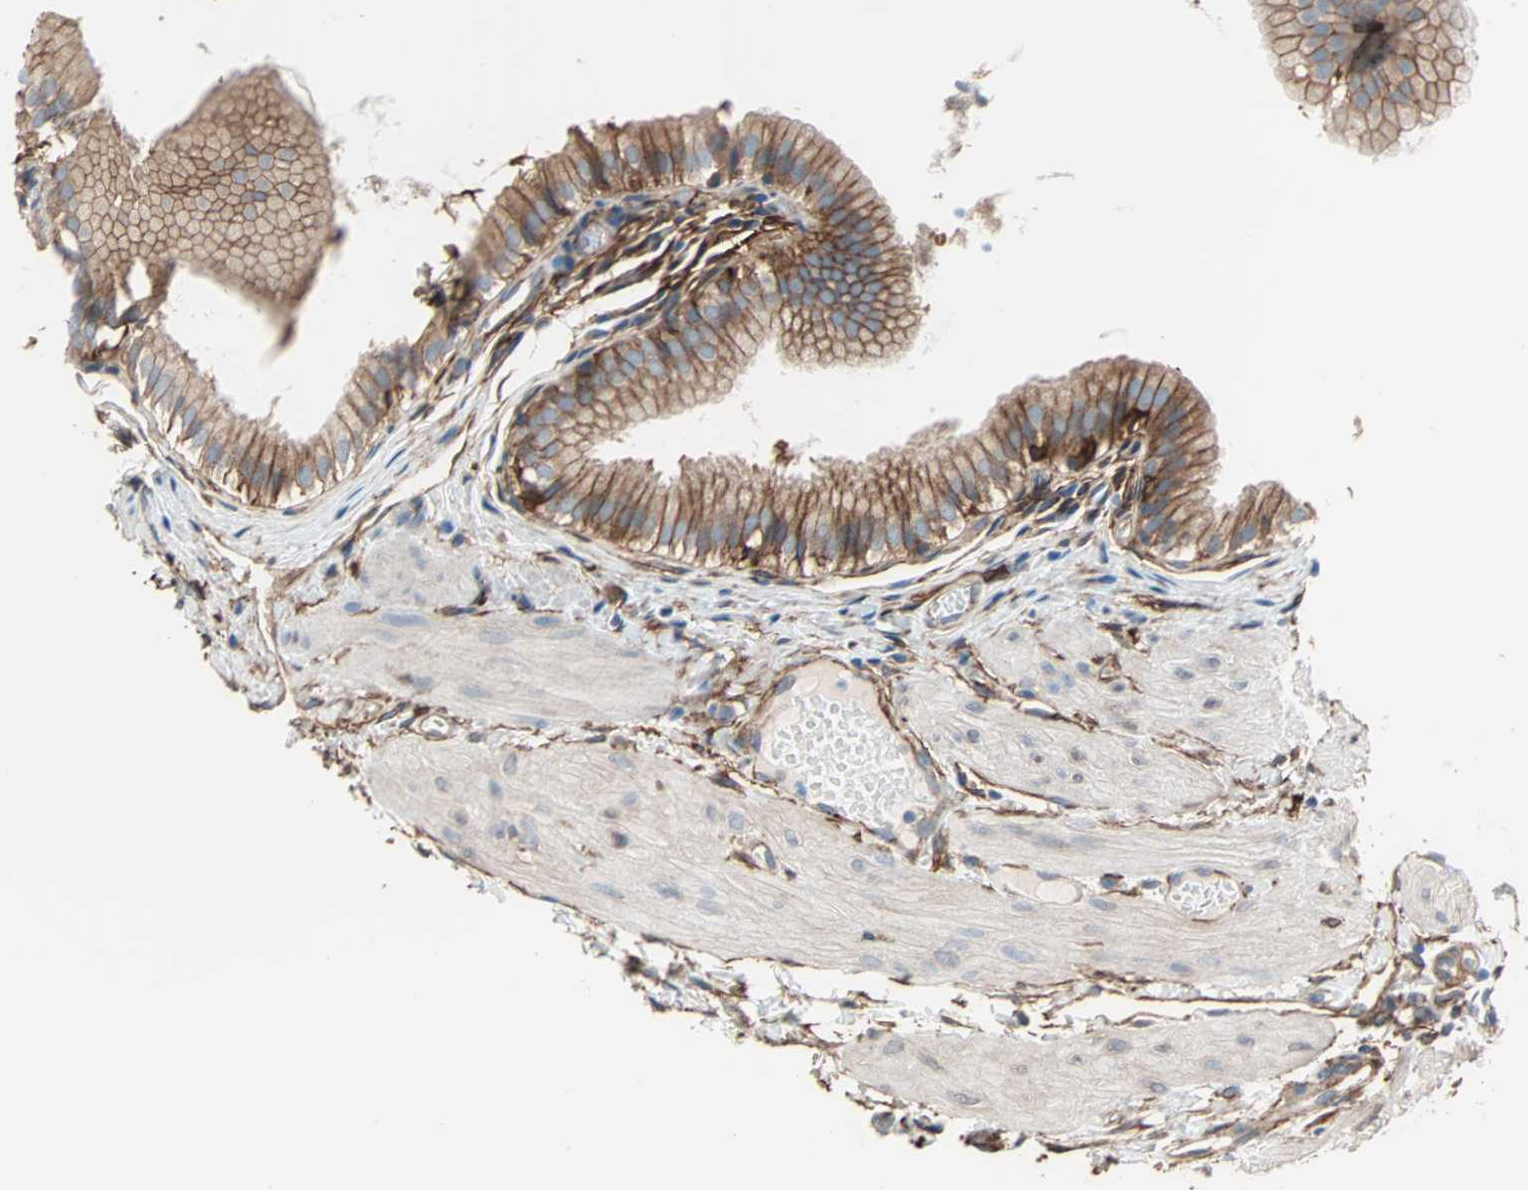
{"staining": {"intensity": "strong", "quantity": ">75%", "location": "cytoplasmic/membranous"}, "tissue": "gallbladder", "cell_type": "Glandular cells", "image_type": "normal", "snomed": [{"axis": "morphology", "description": "Normal tissue, NOS"}, {"axis": "topography", "description": "Gallbladder"}], "caption": "This image exhibits benign gallbladder stained with immunohistochemistry (IHC) to label a protein in brown. The cytoplasmic/membranous of glandular cells show strong positivity for the protein. Nuclei are counter-stained blue.", "gene": "EPB41L2", "patient": {"sex": "female", "age": 26}}